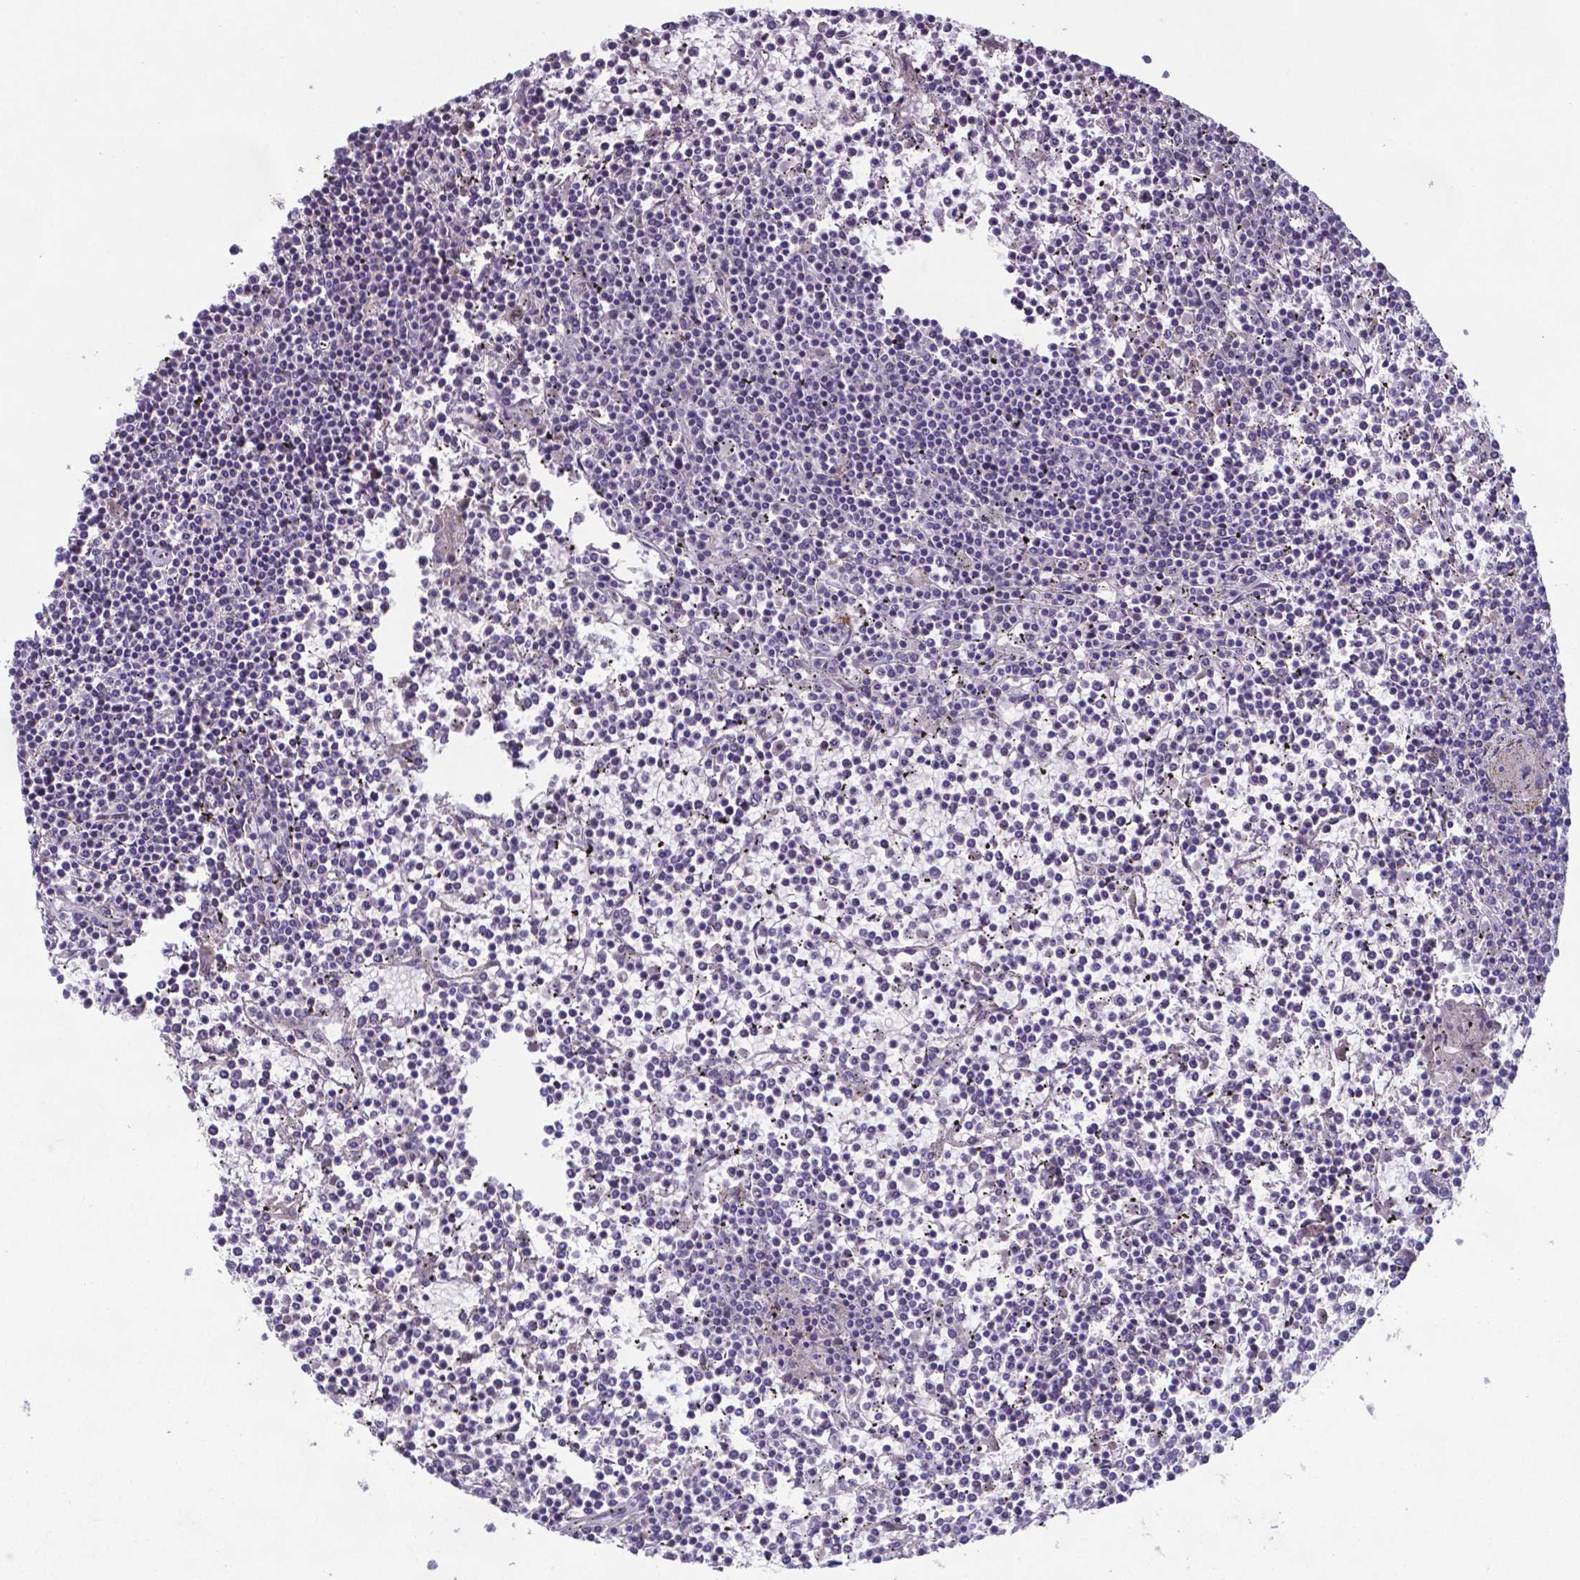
{"staining": {"intensity": "negative", "quantity": "none", "location": "none"}, "tissue": "lymphoma", "cell_type": "Tumor cells", "image_type": "cancer", "snomed": [{"axis": "morphology", "description": "Malignant lymphoma, non-Hodgkin's type, Low grade"}, {"axis": "topography", "description": "Spleen"}], "caption": "Immunohistochemical staining of lymphoma exhibits no significant positivity in tumor cells.", "gene": "TYRO3", "patient": {"sex": "female", "age": 19}}